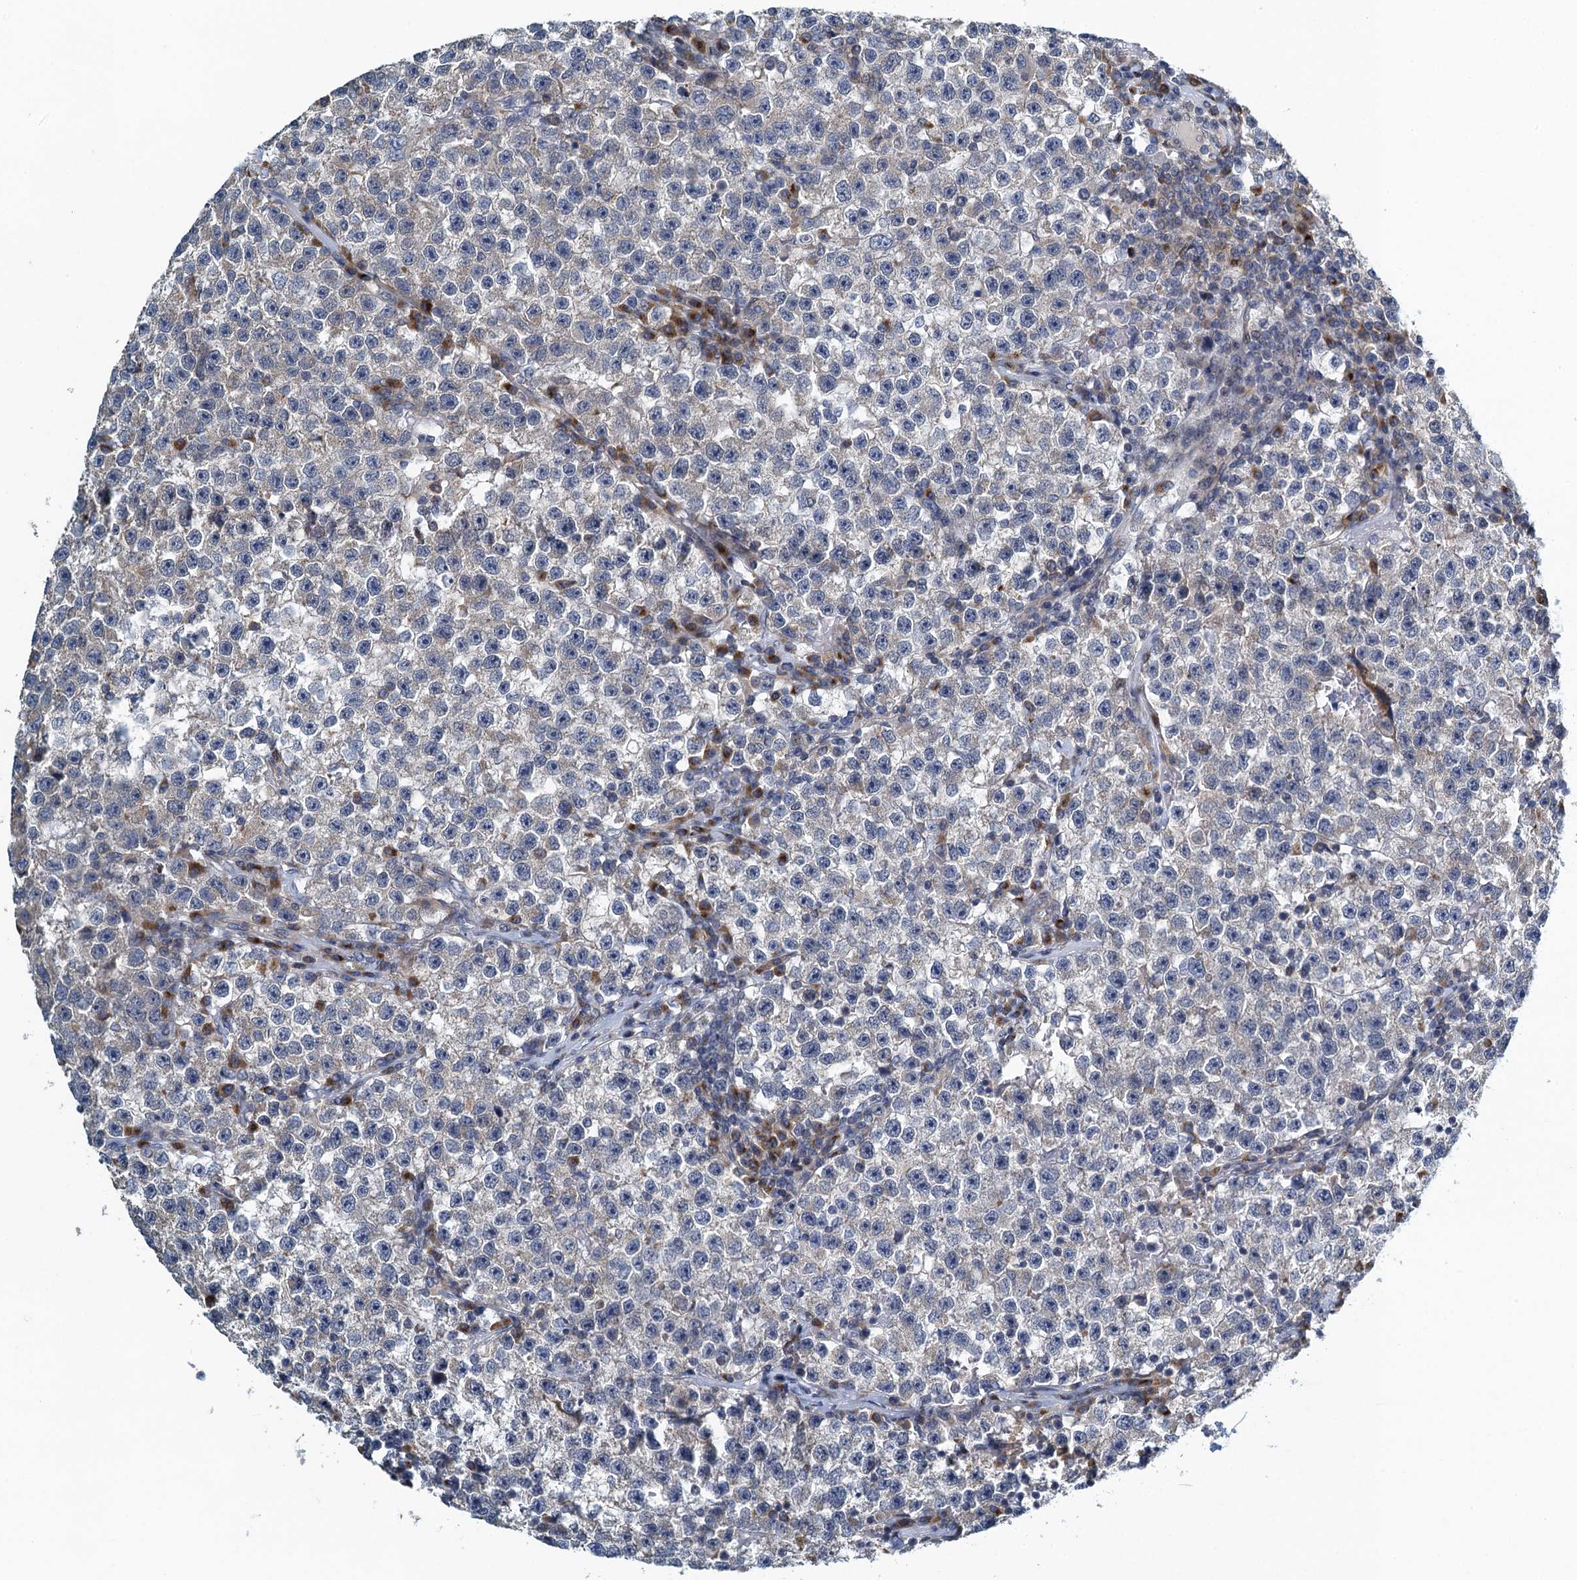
{"staining": {"intensity": "negative", "quantity": "none", "location": "none"}, "tissue": "testis cancer", "cell_type": "Tumor cells", "image_type": "cancer", "snomed": [{"axis": "morphology", "description": "Seminoma, NOS"}, {"axis": "topography", "description": "Testis"}], "caption": "Immunohistochemical staining of human testis cancer (seminoma) demonstrates no significant expression in tumor cells.", "gene": "ALG2", "patient": {"sex": "male", "age": 22}}